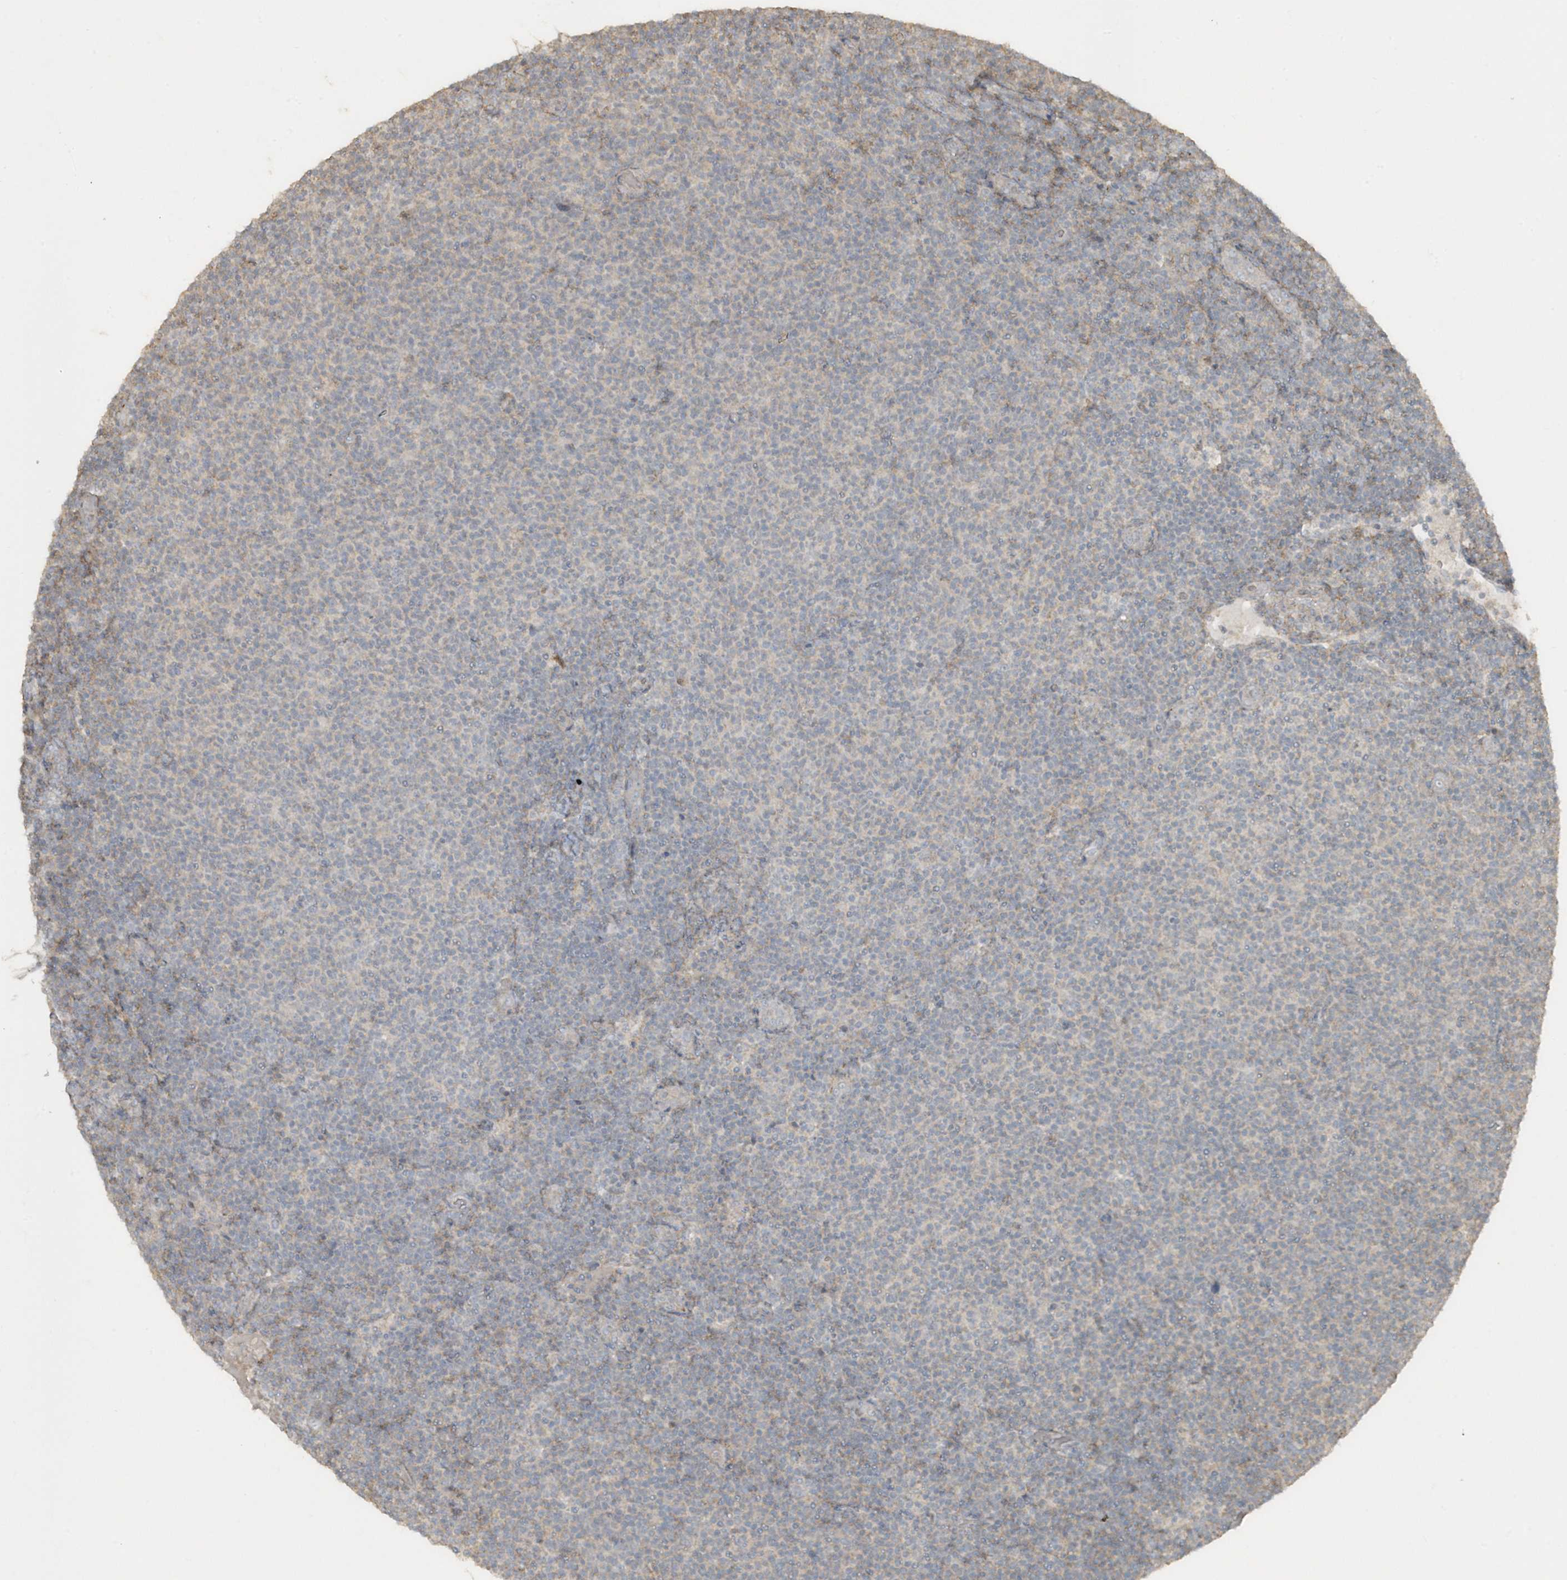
{"staining": {"intensity": "negative", "quantity": "none", "location": "none"}, "tissue": "lymphoma", "cell_type": "Tumor cells", "image_type": "cancer", "snomed": [{"axis": "morphology", "description": "Malignant lymphoma, non-Hodgkin's type, Low grade"}, {"axis": "topography", "description": "Lymph node"}], "caption": "High power microscopy histopathology image of an IHC photomicrograph of malignant lymphoma, non-Hodgkin's type (low-grade), revealing no significant expression in tumor cells.", "gene": "ACTC1", "patient": {"sex": "male", "age": 66}}